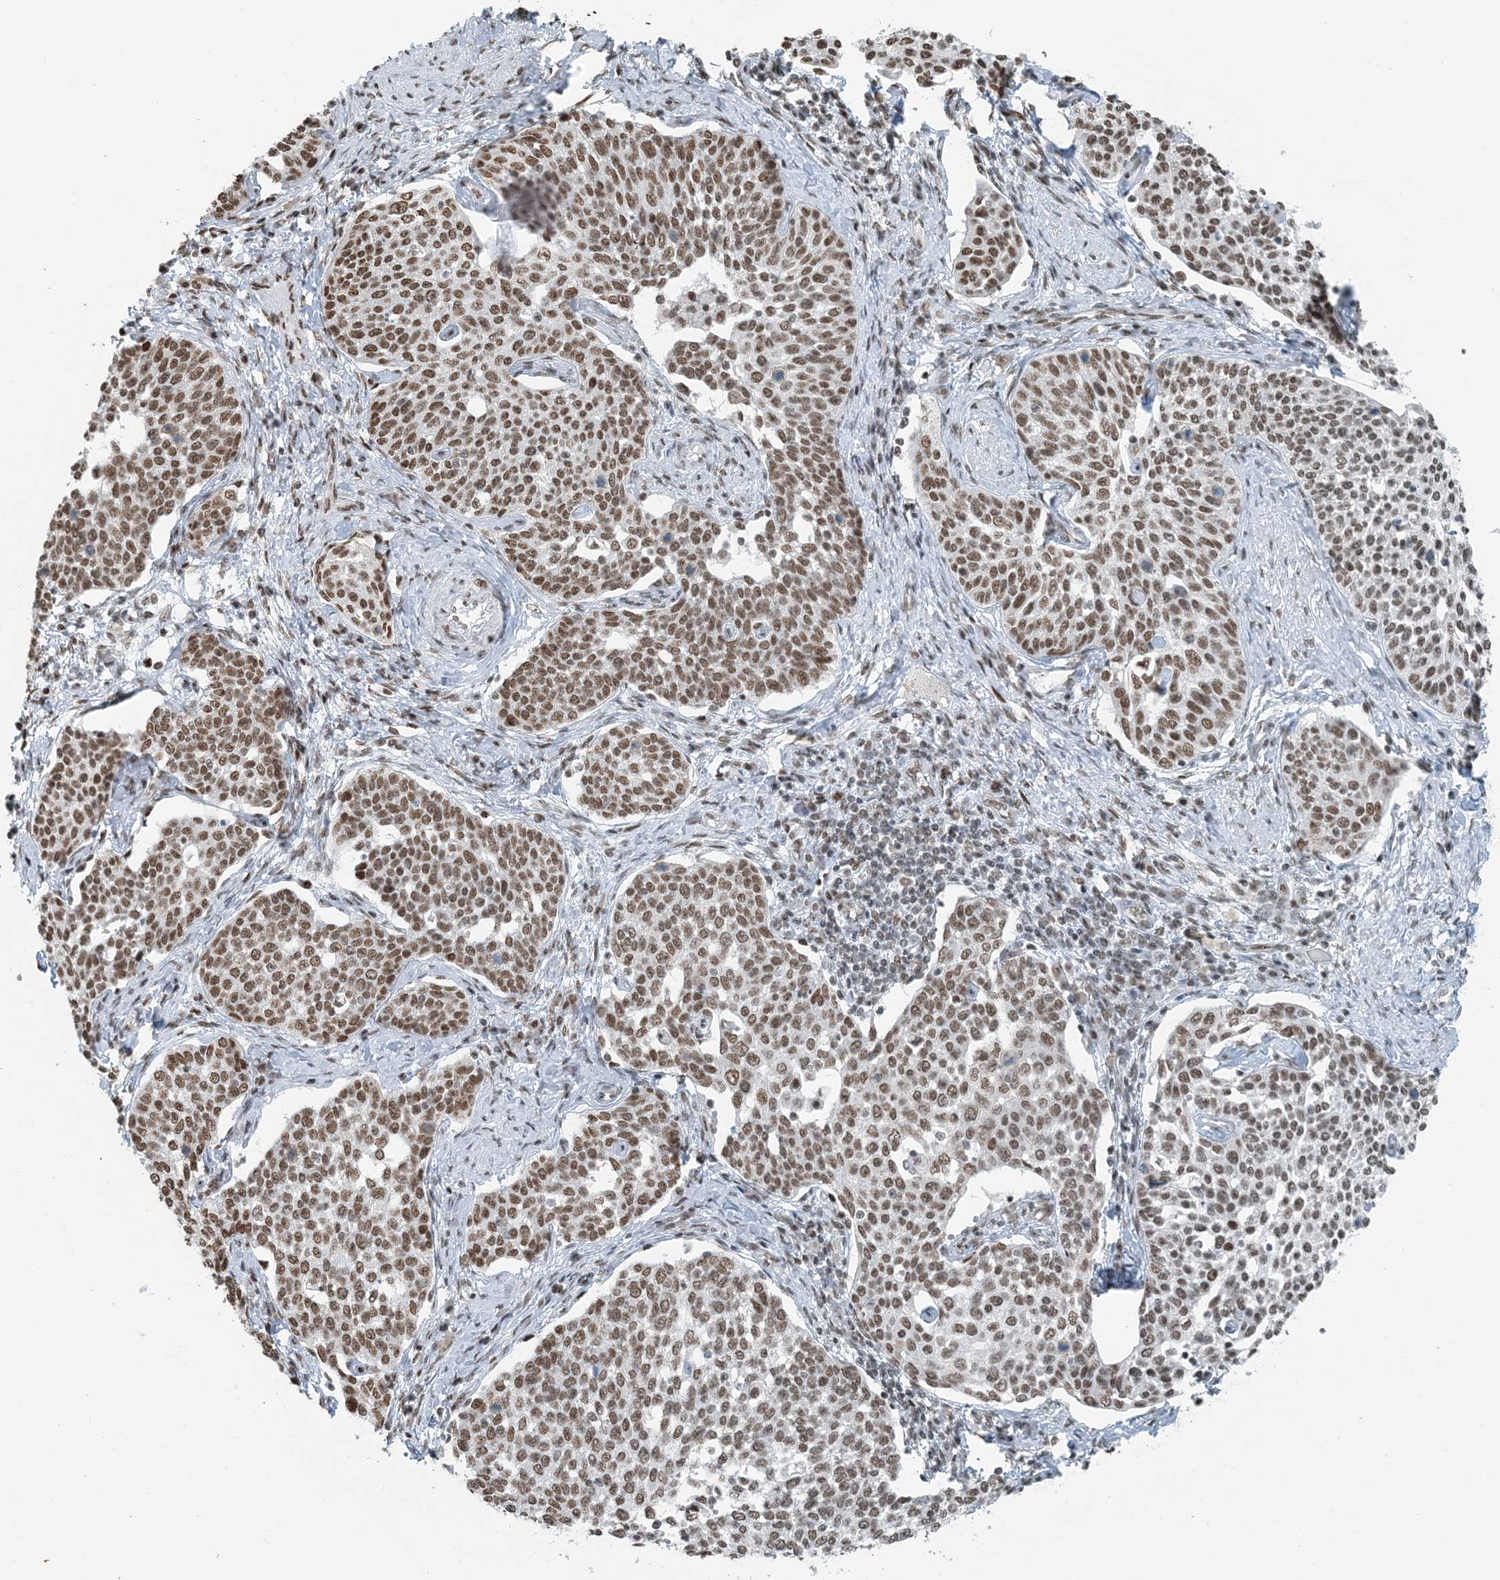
{"staining": {"intensity": "moderate", "quantity": ">75%", "location": "nuclear"}, "tissue": "cervical cancer", "cell_type": "Tumor cells", "image_type": "cancer", "snomed": [{"axis": "morphology", "description": "Squamous cell carcinoma, NOS"}, {"axis": "topography", "description": "Cervix"}], "caption": "Cervical cancer stained for a protein exhibits moderate nuclear positivity in tumor cells. Using DAB (brown) and hematoxylin (blue) stains, captured at high magnification using brightfield microscopy.", "gene": "ZNF500", "patient": {"sex": "female", "age": 34}}